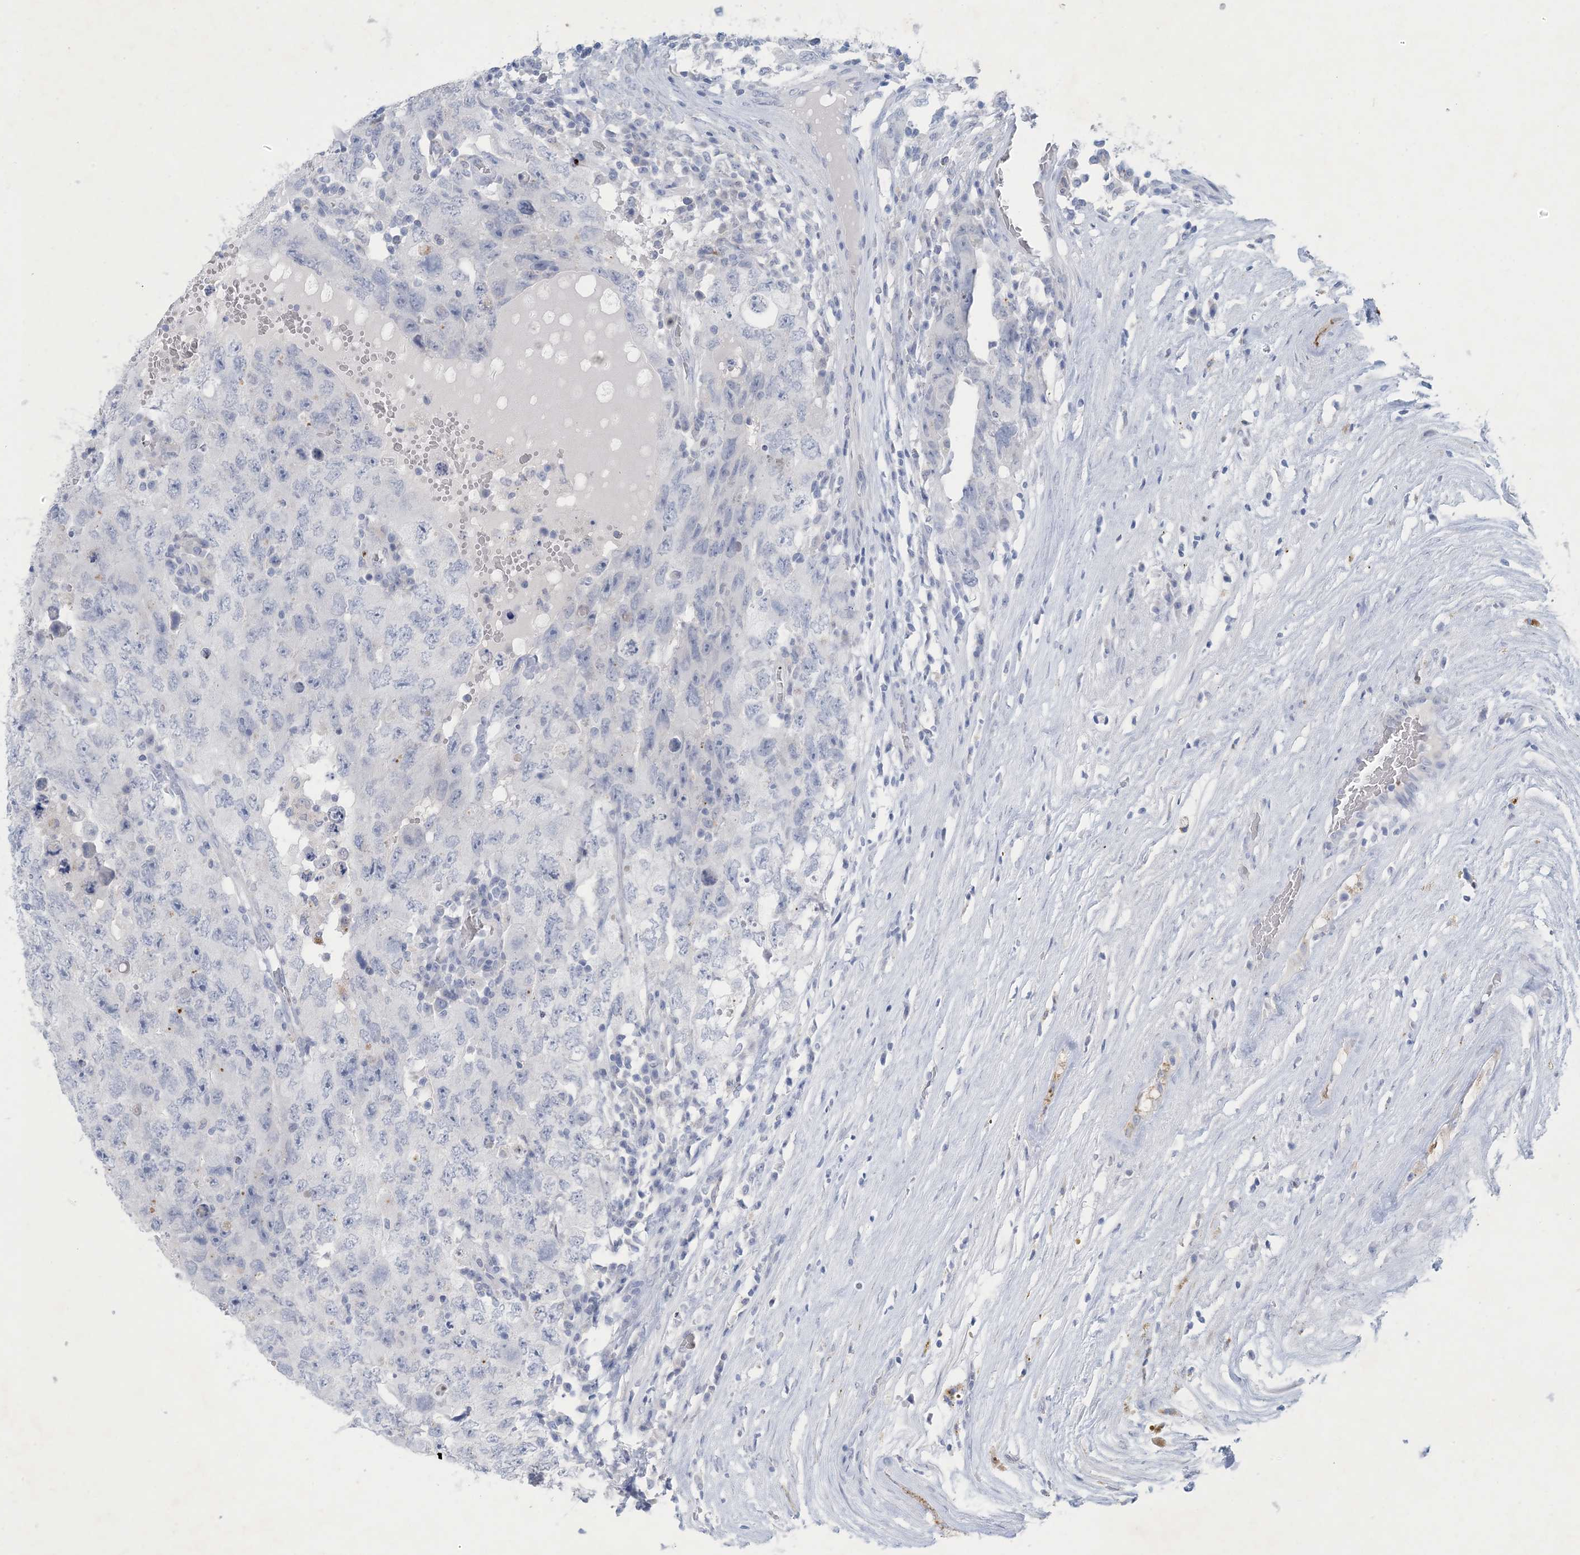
{"staining": {"intensity": "negative", "quantity": "none", "location": "none"}, "tissue": "testis cancer", "cell_type": "Tumor cells", "image_type": "cancer", "snomed": [{"axis": "morphology", "description": "Carcinoma, Embryonal, NOS"}, {"axis": "topography", "description": "Testis"}], "caption": "There is no significant positivity in tumor cells of embryonal carcinoma (testis).", "gene": "GABRG1", "patient": {"sex": "male", "age": 26}}